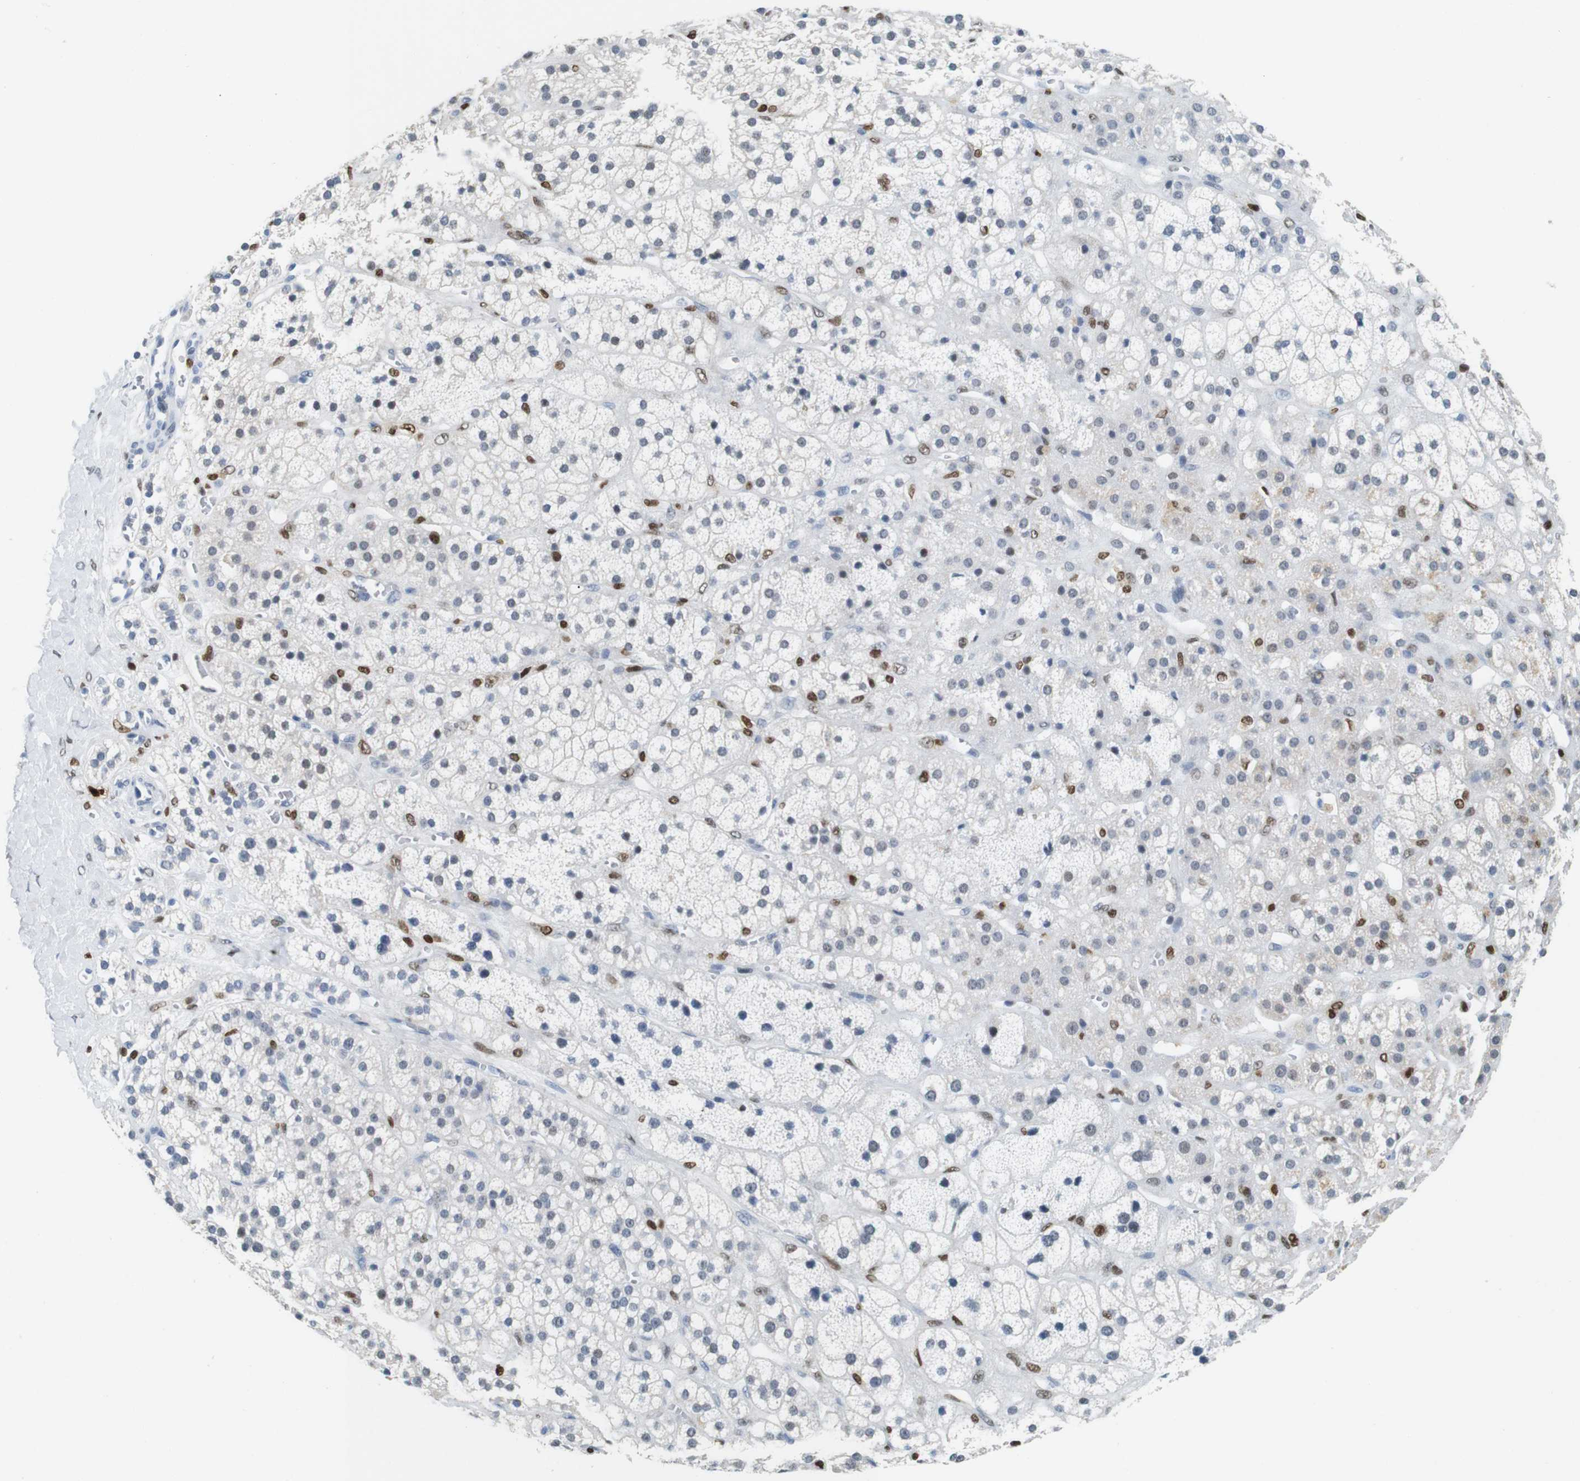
{"staining": {"intensity": "strong", "quantity": "25%-75%", "location": "nuclear"}, "tissue": "adrenal gland", "cell_type": "Glandular cells", "image_type": "normal", "snomed": [{"axis": "morphology", "description": "Normal tissue, NOS"}, {"axis": "topography", "description": "Adrenal gland"}], "caption": "Adrenal gland stained with immunohistochemistry (IHC) exhibits strong nuclear positivity in about 25%-75% of glandular cells.", "gene": "IRF8", "patient": {"sex": "male", "age": 56}}